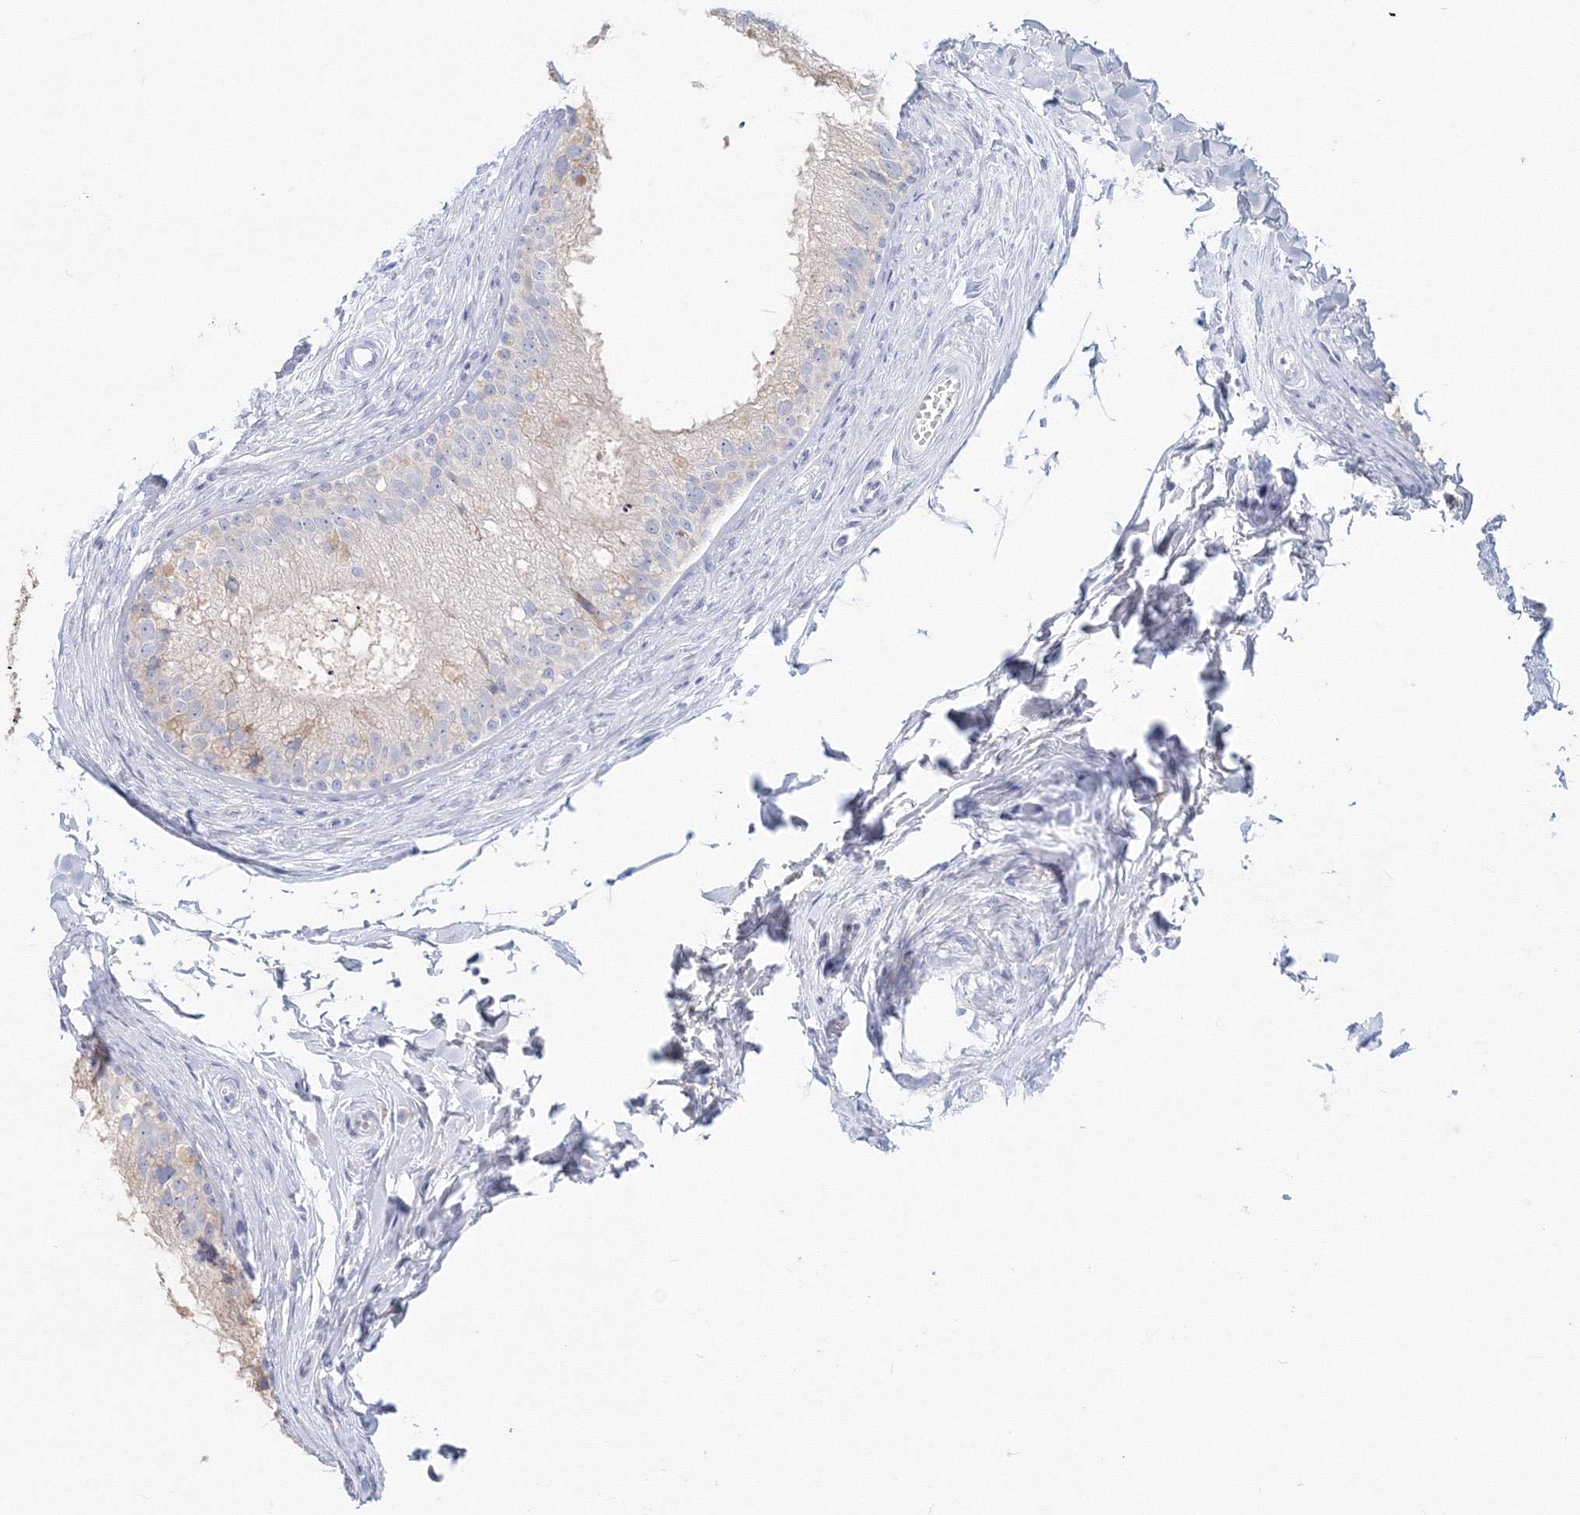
{"staining": {"intensity": "weak", "quantity": "<25%", "location": "cytoplasmic/membranous"}, "tissue": "epididymis", "cell_type": "Glandular cells", "image_type": "normal", "snomed": [{"axis": "morphology", "description": "Normal tissue, NOS"}, {"axis": "topography", "description": "Epididymis"}], "caption": "Glandular cells show no significant expression in benign epididymis. (DAB immunohistochemistry with hematoxylin counter stain).", "gene": "VSIG1", "patient": {"sex": "male", "age": 56}}